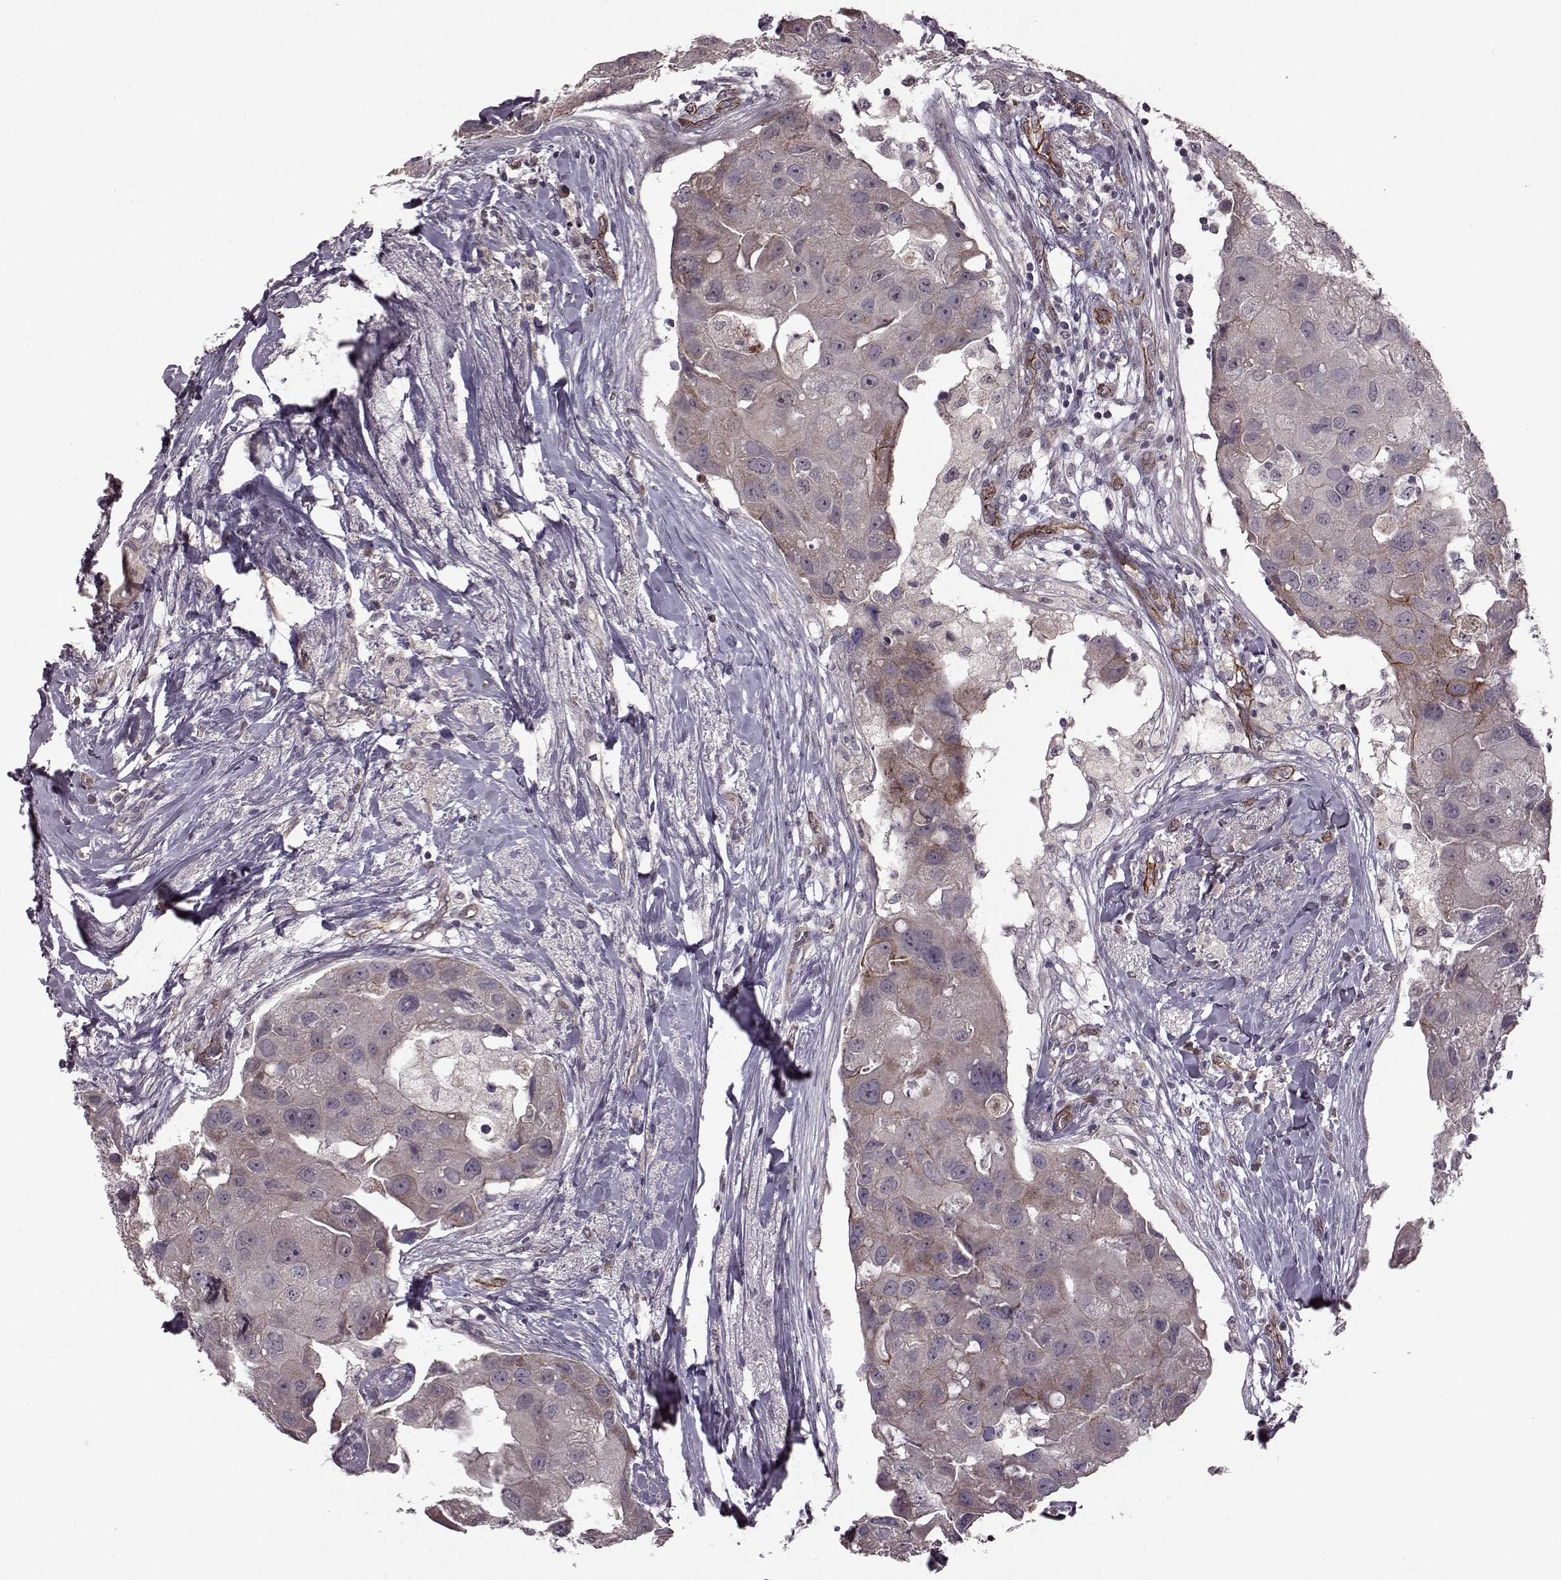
{"staining": {"intensity": "moderate", "quantity": "<25%", "location": "cytoplasmic/membranous"}, "tissue": "breast cancer", "cell_type": "Tumor cells", "image_type": "cancer", "snomed": [{"axis": "morphology", "description": "Duct carcinoma"}, {"axis": "topography", "description": "Breast"}], "caption": "Immunohistochemistry of human invasive ductal carcinoma (breast) shows low levels of moderate cytoplasmic/membranous expression in approximately <25% of tumor cells.", "gene": "SYNPO", "patient": {"sex": "female", "age": 43}}